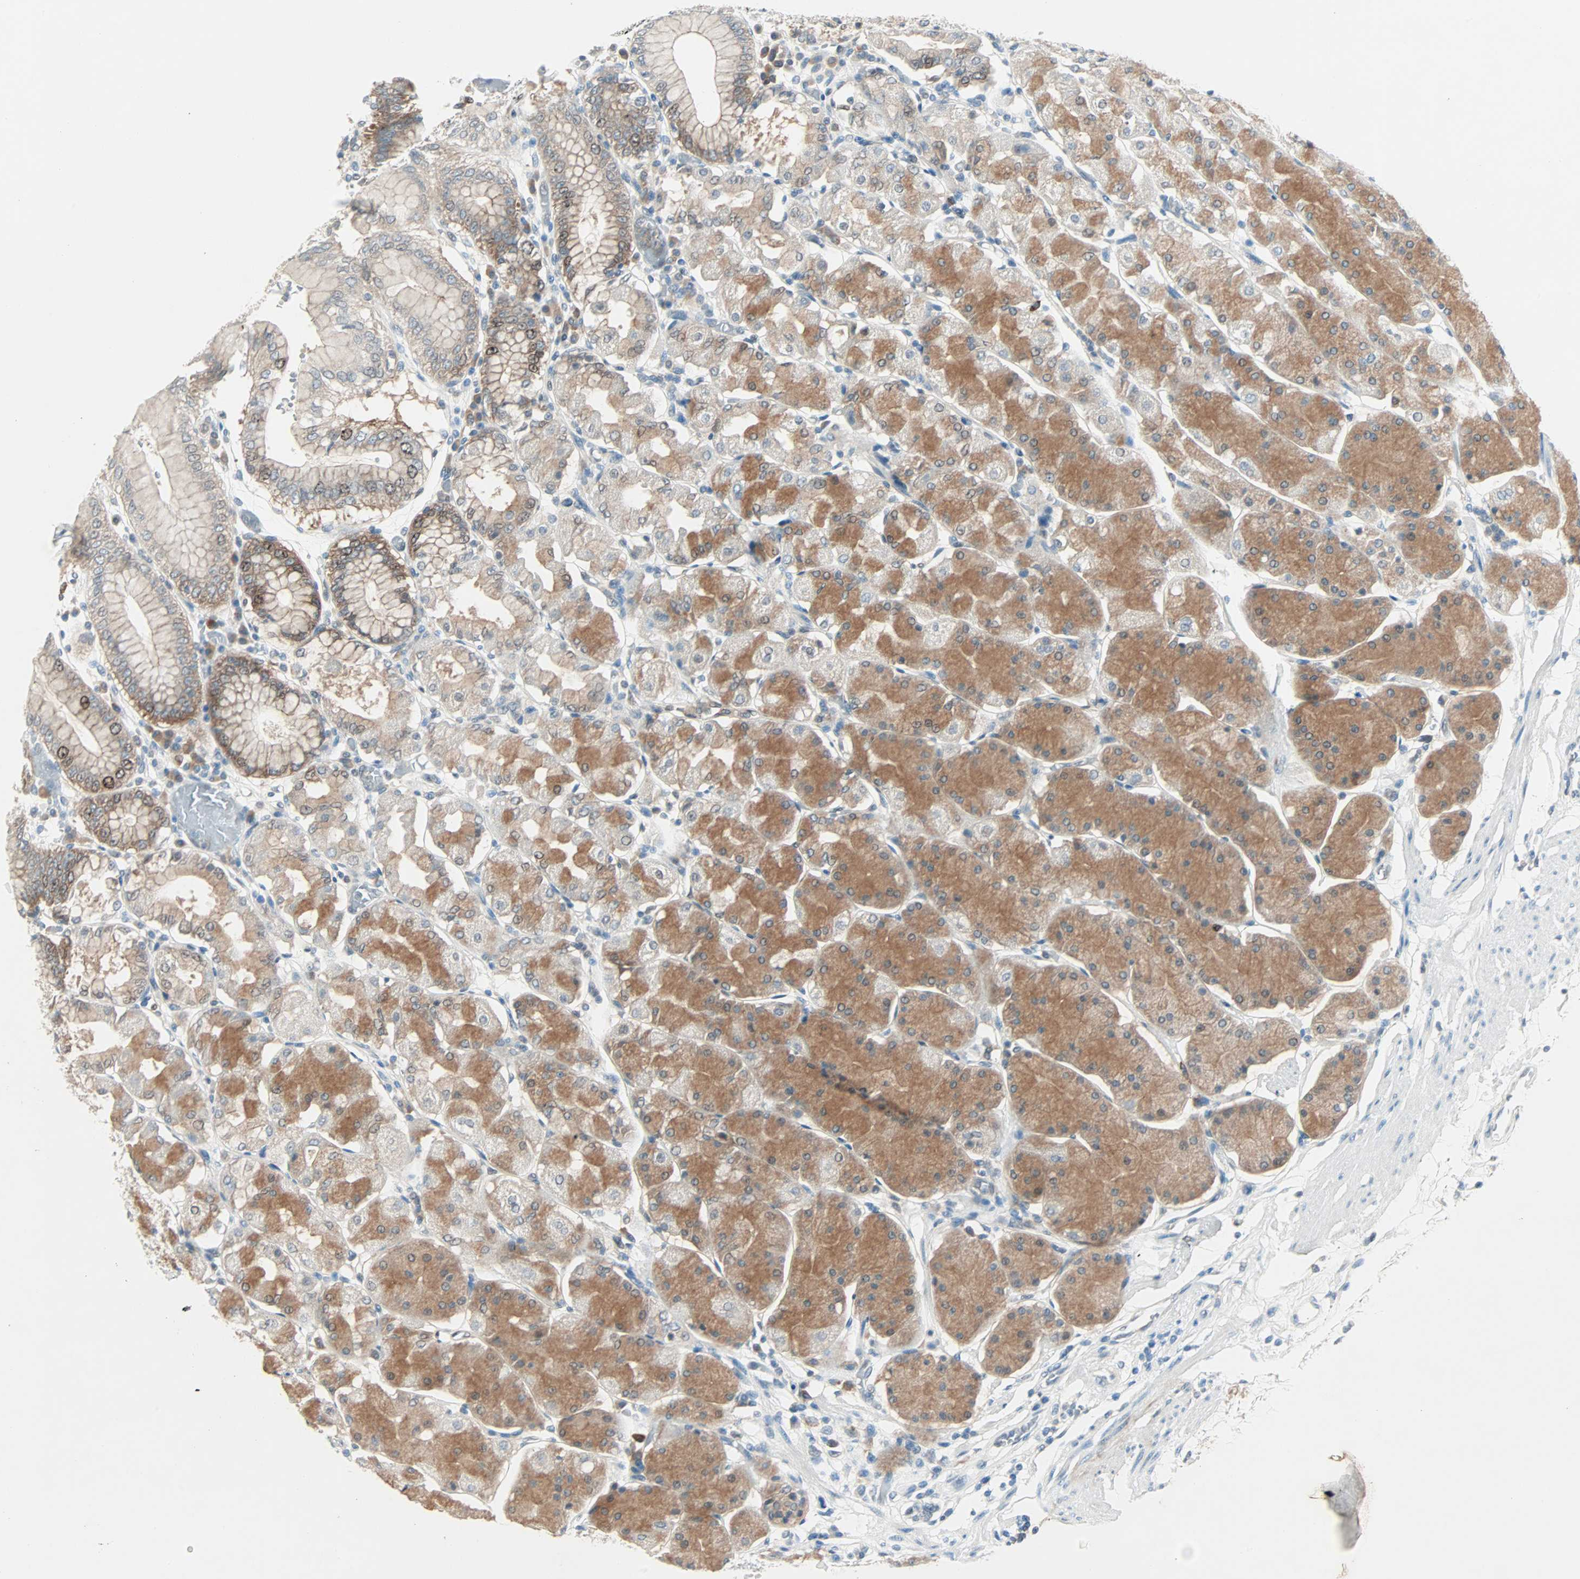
{"staining": {"intensity": "moderate", "quantity": ">75%", "location": "cytoplasmic/membranous"}, "tissue": "stomach", "cell_type": "Glandular cells", "image_type": "normal", "snomed": [{"axis": "morphology", "description": "Normal tissue, NOS"}, {"axis": "topography", "description": "Stomach, upper"}, {"axis": "topography", "description": "Stomach"}], "caption": "Human stomach stained with a brown dye reveals moderate cytoplasmic/membranous positive expression in about >75% of glandular cells.", "gene": "SMIM8", "patient": {"sex": "male", "age": 76}}